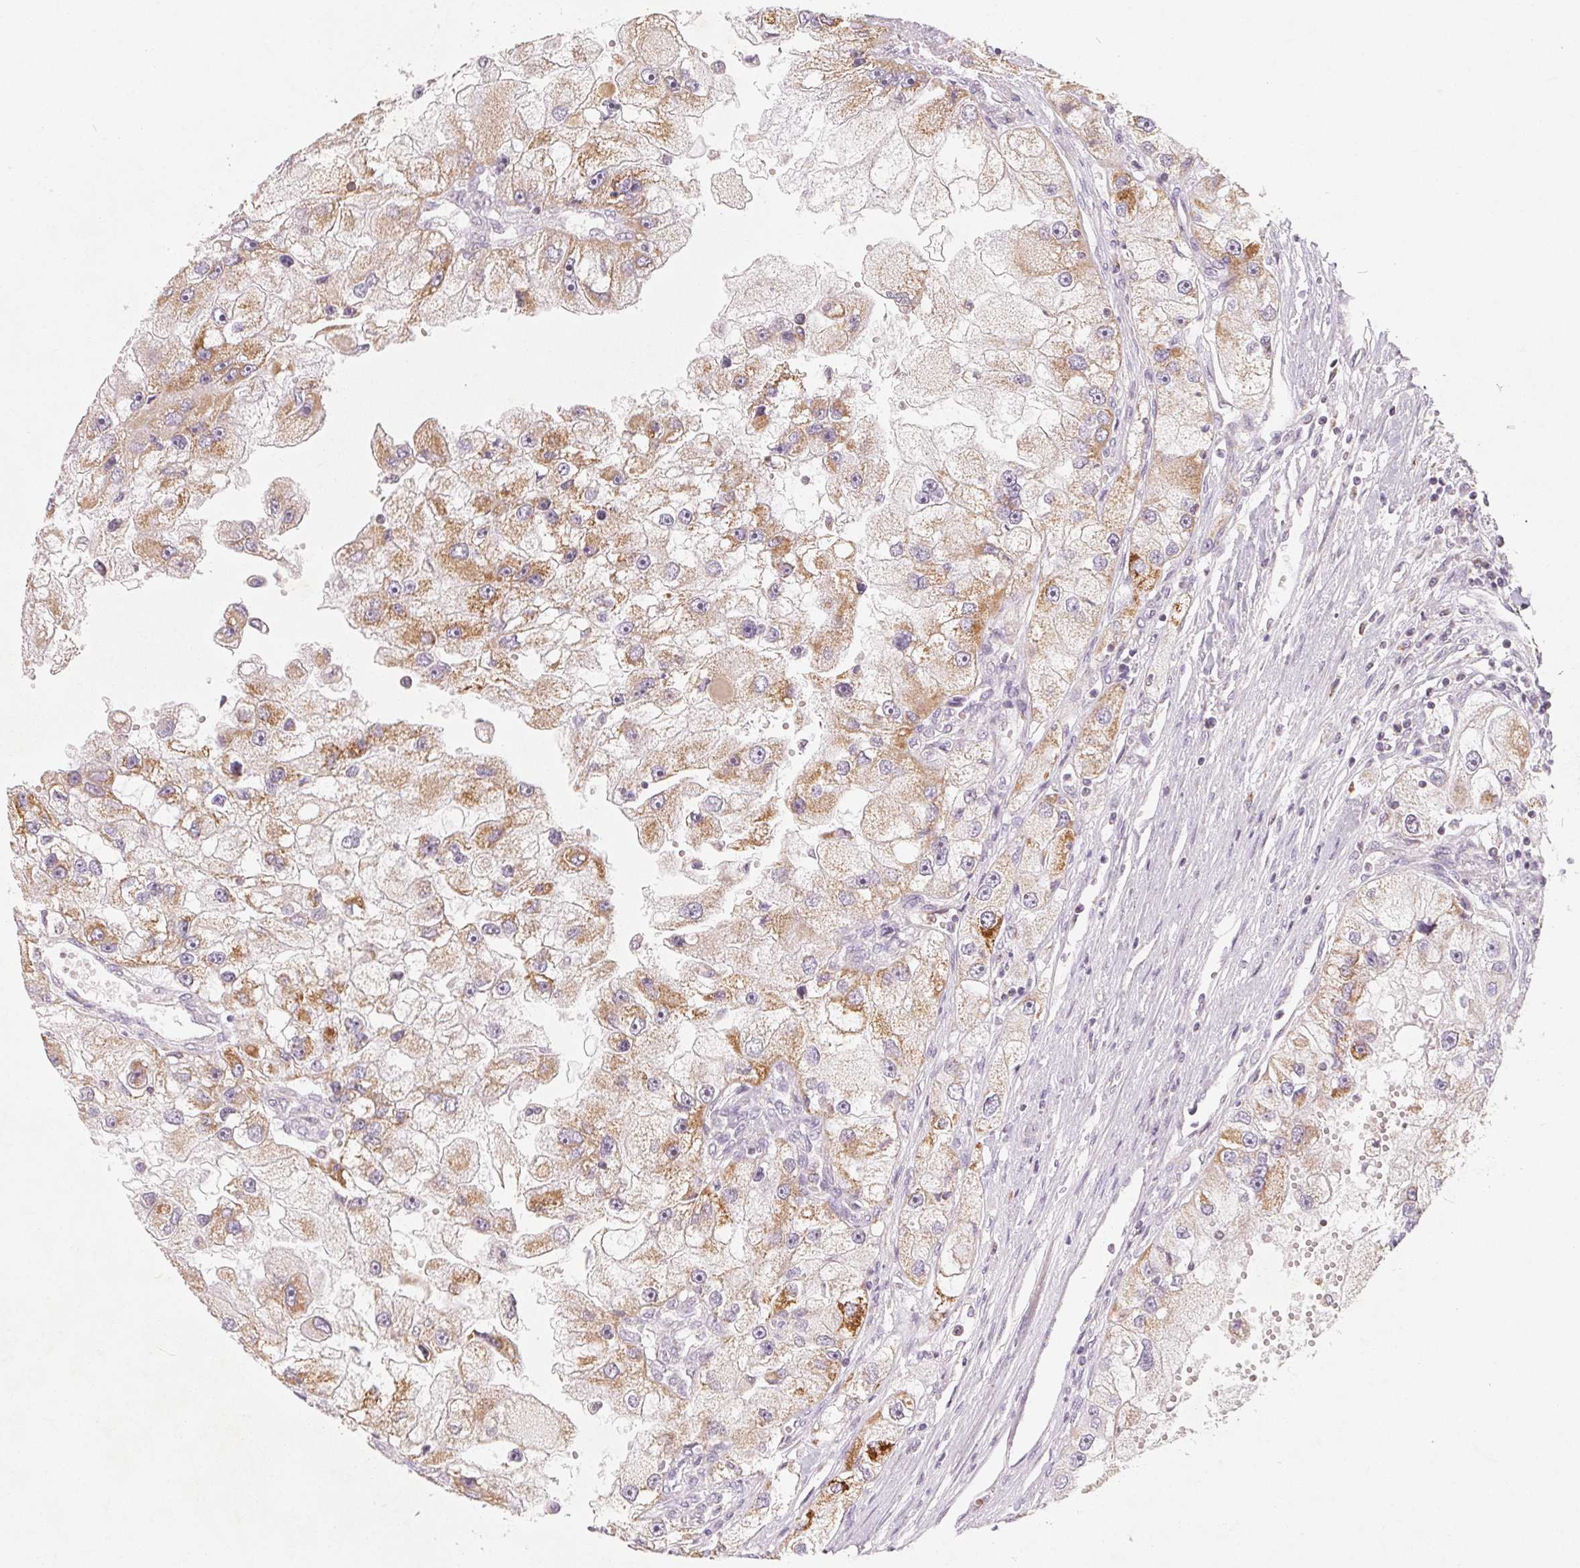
{"staining": {"intensity": "moderate", "quantity": ">75%", "location": "cytoplasmic/membranous"}, "tissue": "renal cancer", "cell_type": "Tumor cells", "image_type": "cancer", "snomed": [{"axis": "morphology", "description": "Adenocarcinoma, NOS"}, {"axis": "topography", "description": "Kidney"}], "caption": "The photomicrograph shows immunohistochemical staining of adenocarcinoma (renal). There is moderate cytoplasmic/membranous staining is identified in approximately >75% of tumor cells. (DAB (3,3'-diaminobenzidine) = brown stain, brightfield microscopy at high magnification).", "gene": "GHITM", "patient": {"sex": "male", "age": 63}}